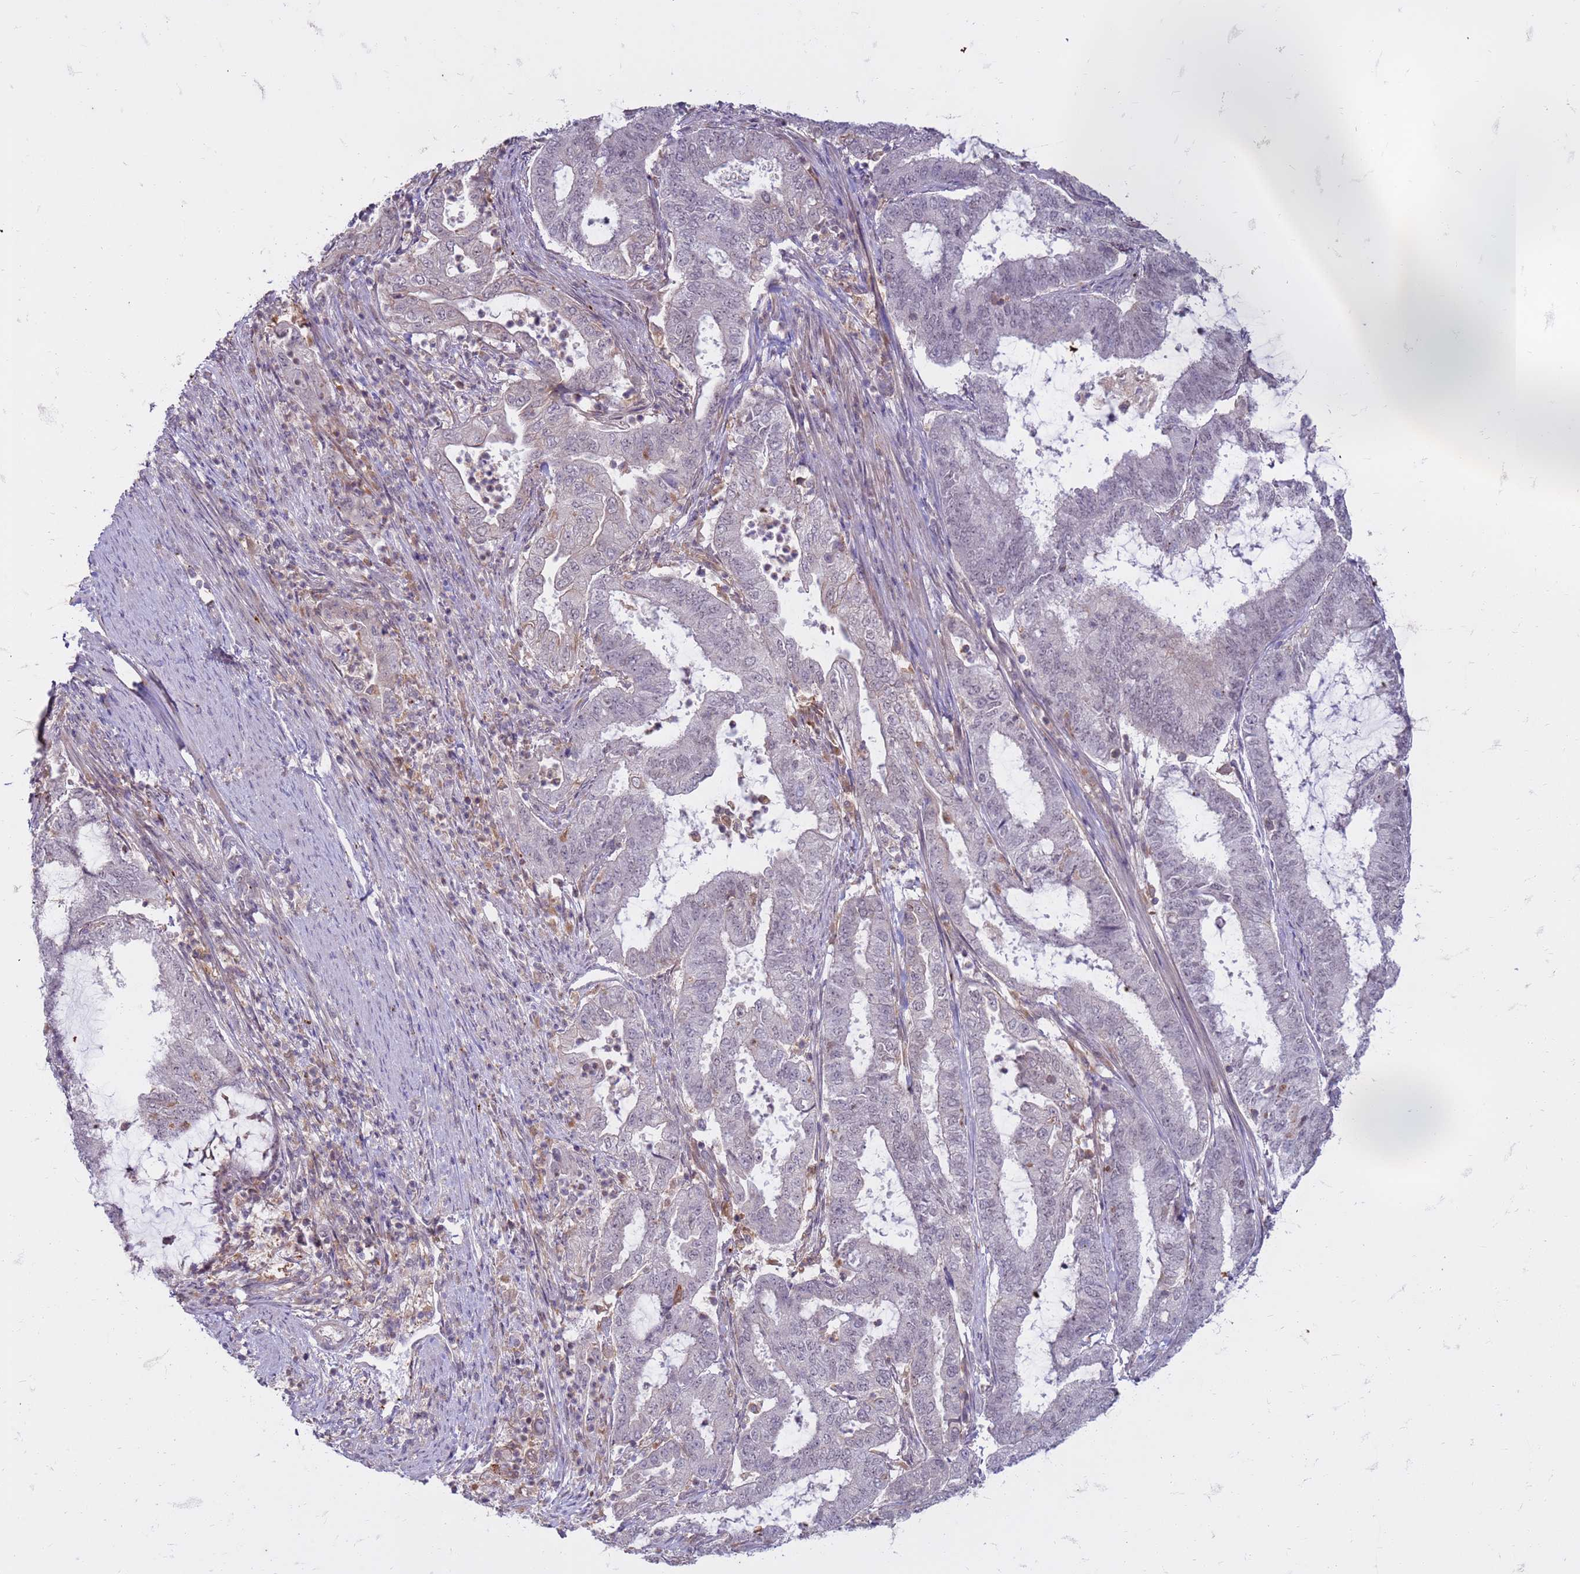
{"staining": {"intensity": "negative", "quantity": "none", "location": "none"}, "tissue": "endometrial cancer", "cell_type": "Tumor cells", "image_type": "cancer", "snomed": [{"axis": "morphology", "description": "Adenocarcinoma, NOS"}, {"axis": "topography", "description": "Endometrium"}], "caption": "Immunohistochemical staining of human endometrial cancer reveals no significant positivity in tumor cells.", "gene": "SLC15A3", "patient": {"sex": "female", "age": 51}}